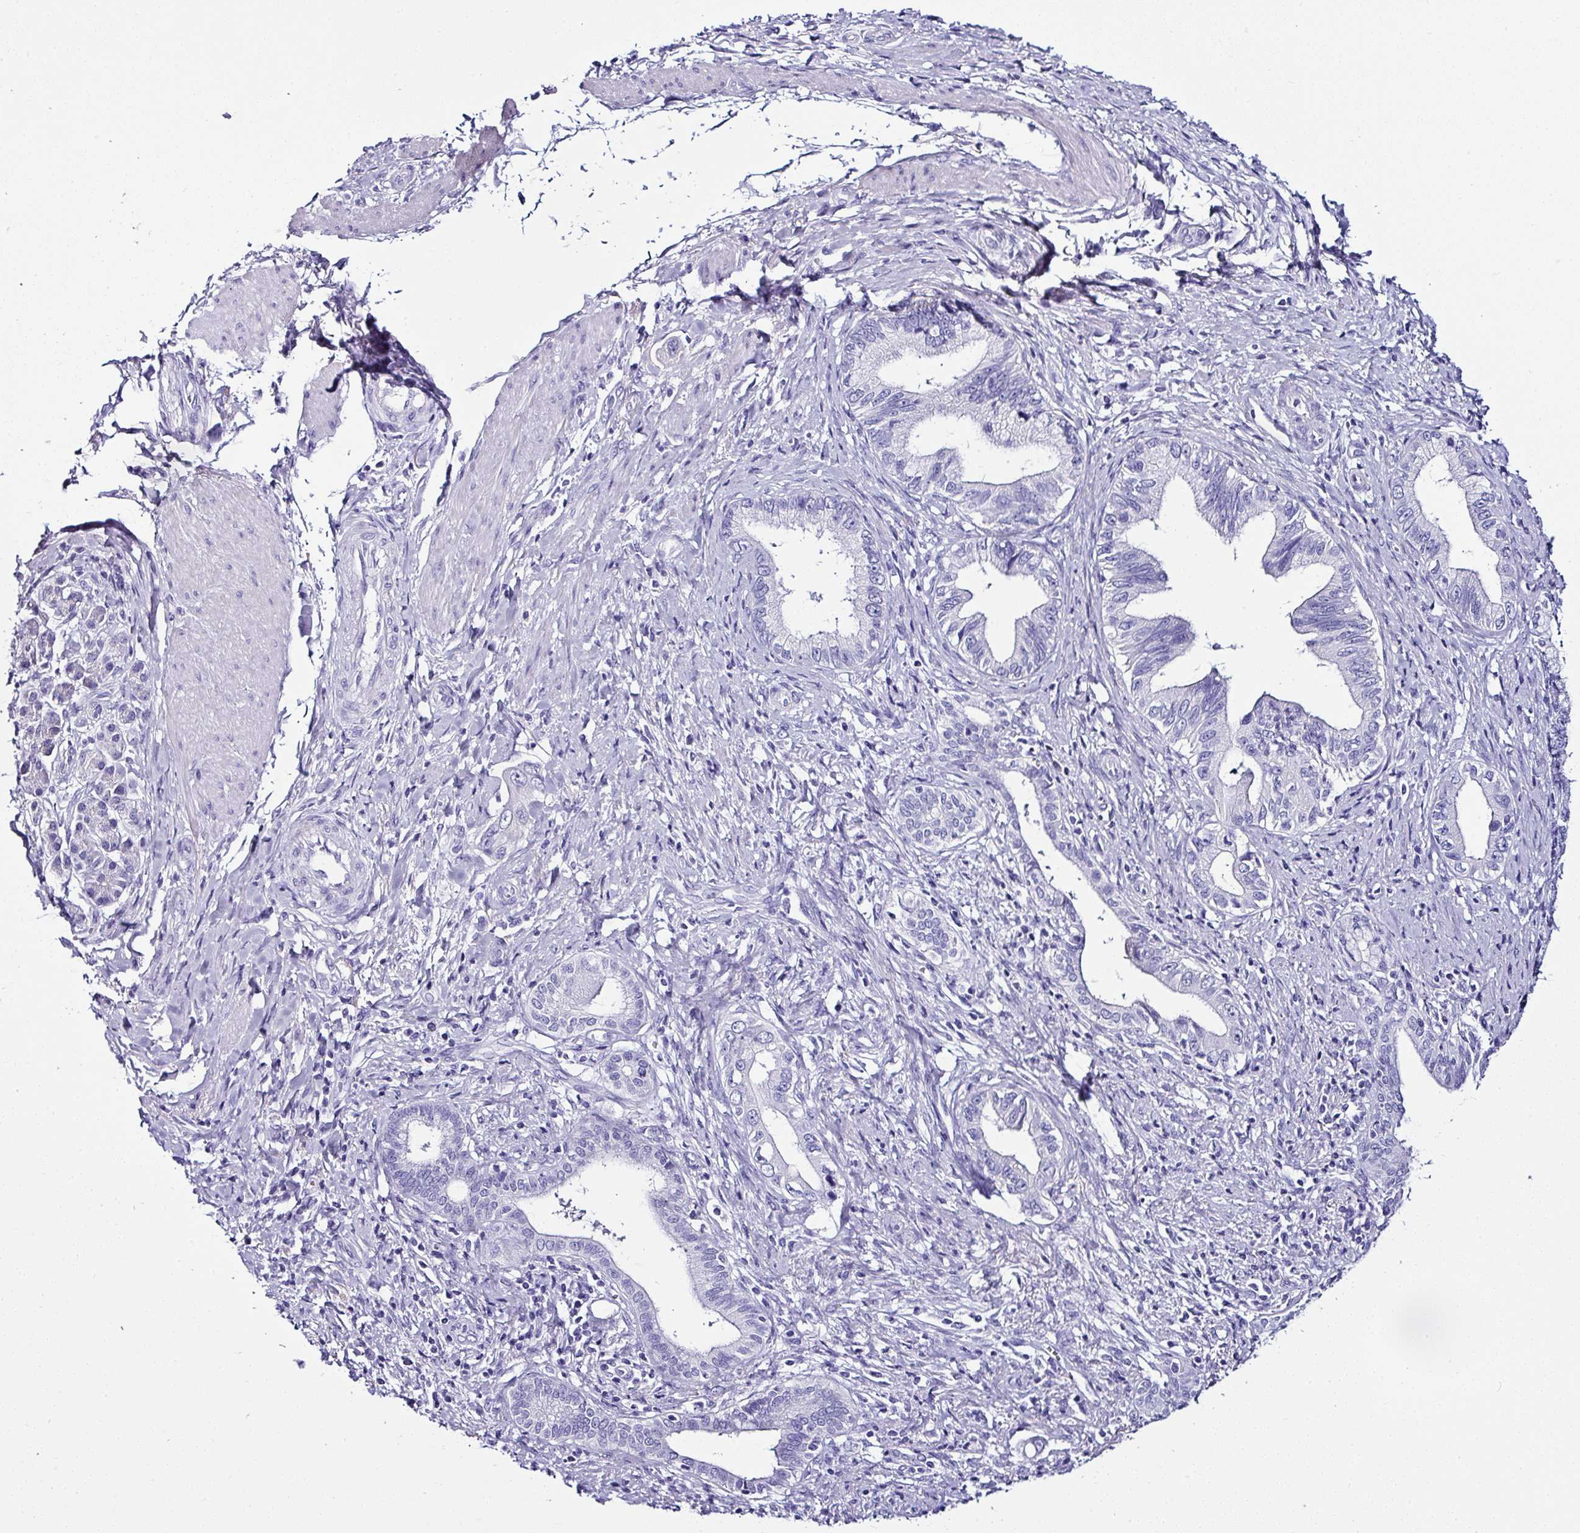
{"staining": {"intensity": "negative", "quantity": "none", "location": "none"}, "tissue": "pancreatic cancer", "cell_type": "Tumor cells", "image_type": "cancer", "snomed": [{"axis": "morphology", "description": "Adenocarcinoma, NOS"}, {"axis": "topography", "description": "Pancreas"}], "caption": "Immunohistochemistry (IHC) photomicrograph of neoplastic tissue: pancreatic adenocarcinoma stained with DAB (3,3'-diaminobenzidine) reveals no significant protein expression in tumor cells.", "gene": "NAPSA", "patient": {"sex": "female", "age": 55}}